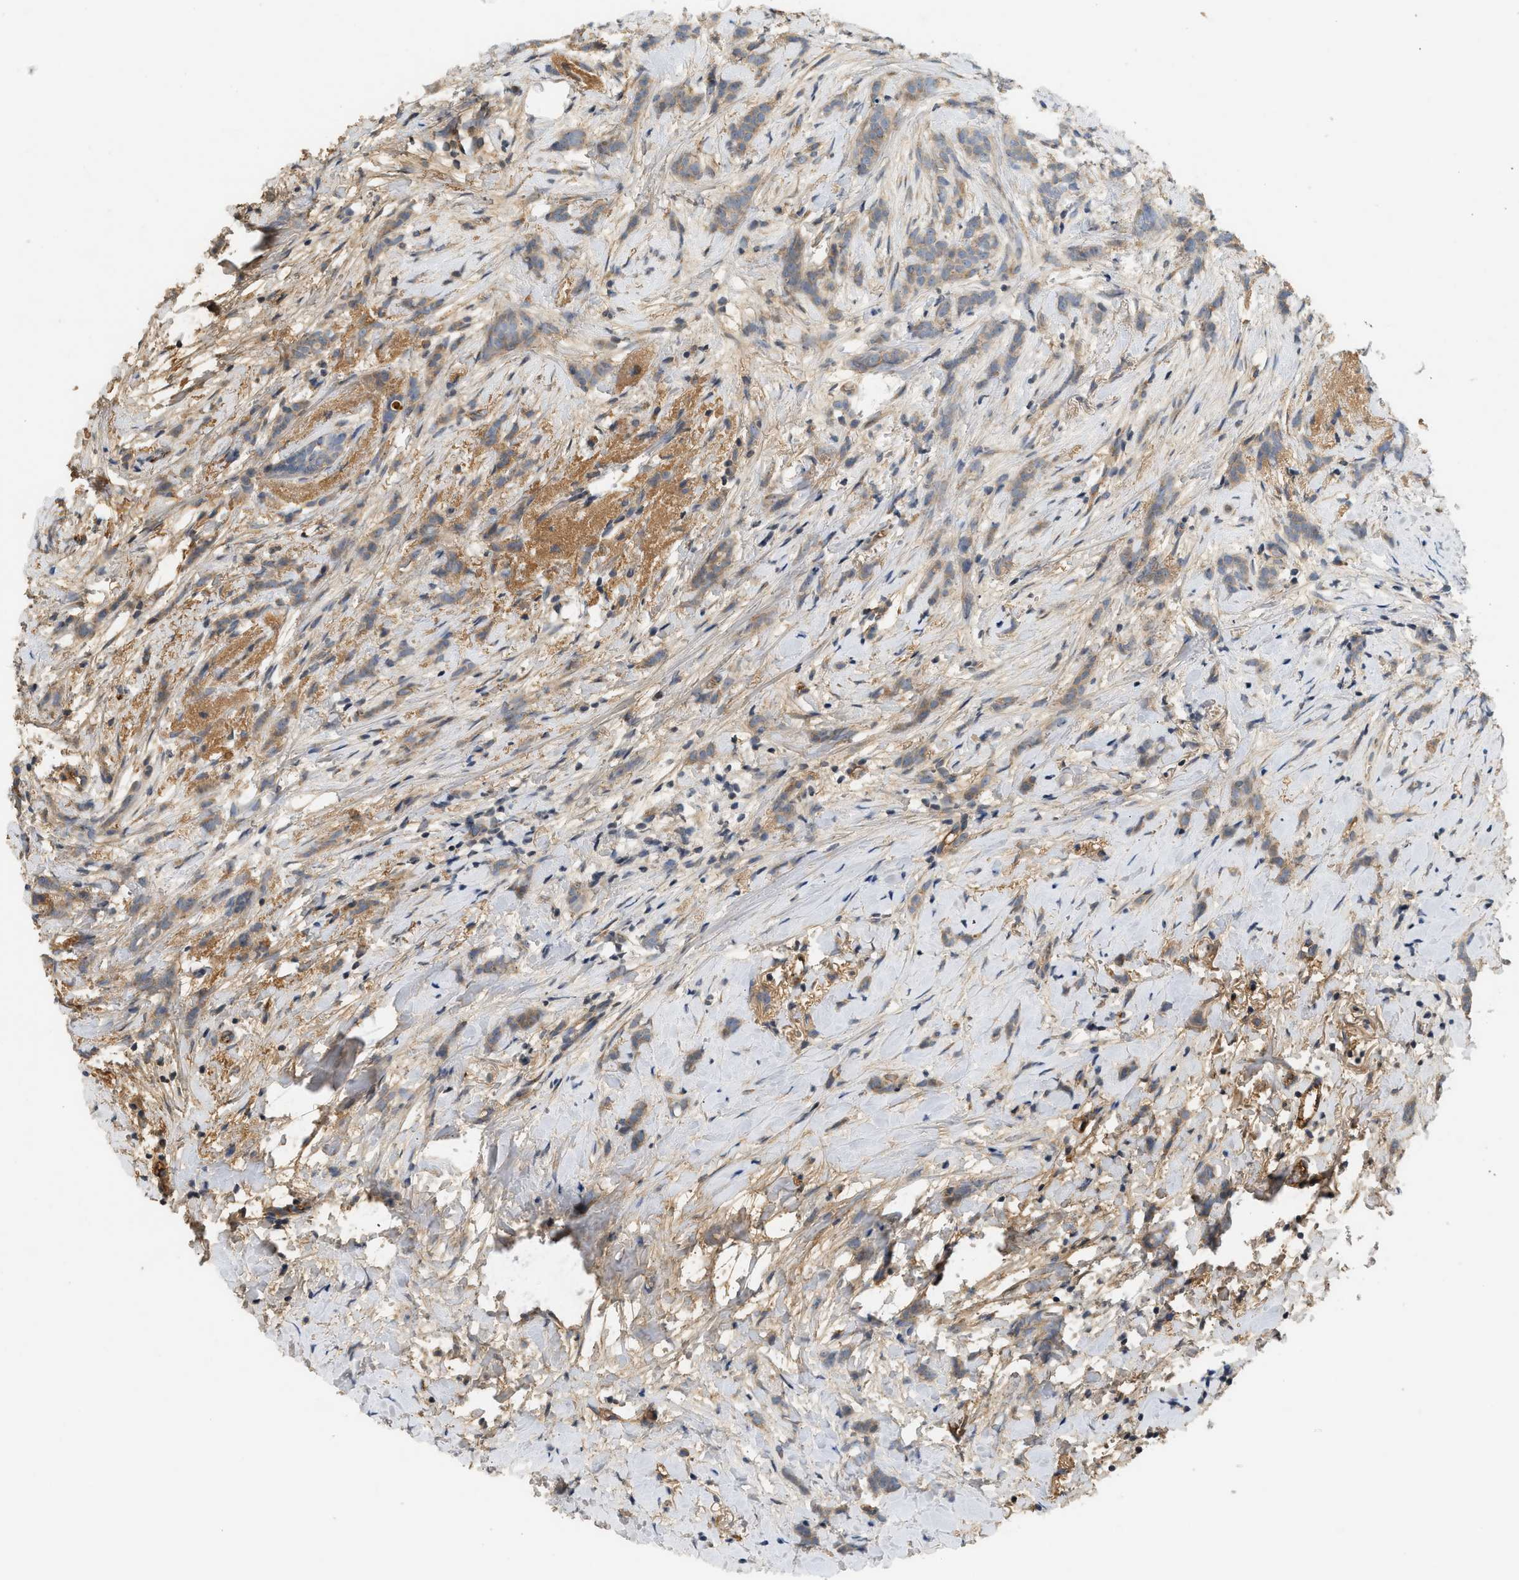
{"staining": {"intensity": "moderate", "quantity": ">75%", "location": "cytoplasmic/membranous"}, "tissue": "breast cancer", "cell_type": "Tumor cells", "image_type": "cancer", "snomed": [{"axis": "morphology", "description": "Lobular carcinoma, in situ"}, {"axis": "morphology", "description": "Lobular carcinoma"}, {"axis": "topography", "description": "Breast"}], "caption": "Immunohistochemical staining of human breast cancer (lobular carcinoma in situ) reveals moderate cytoplasmic/membranous protein staining in approximately >75% of tumor cells. Nuclei are stained in blue.", "gene": "F8", "patient": {"sex": "female", "age": 41}}